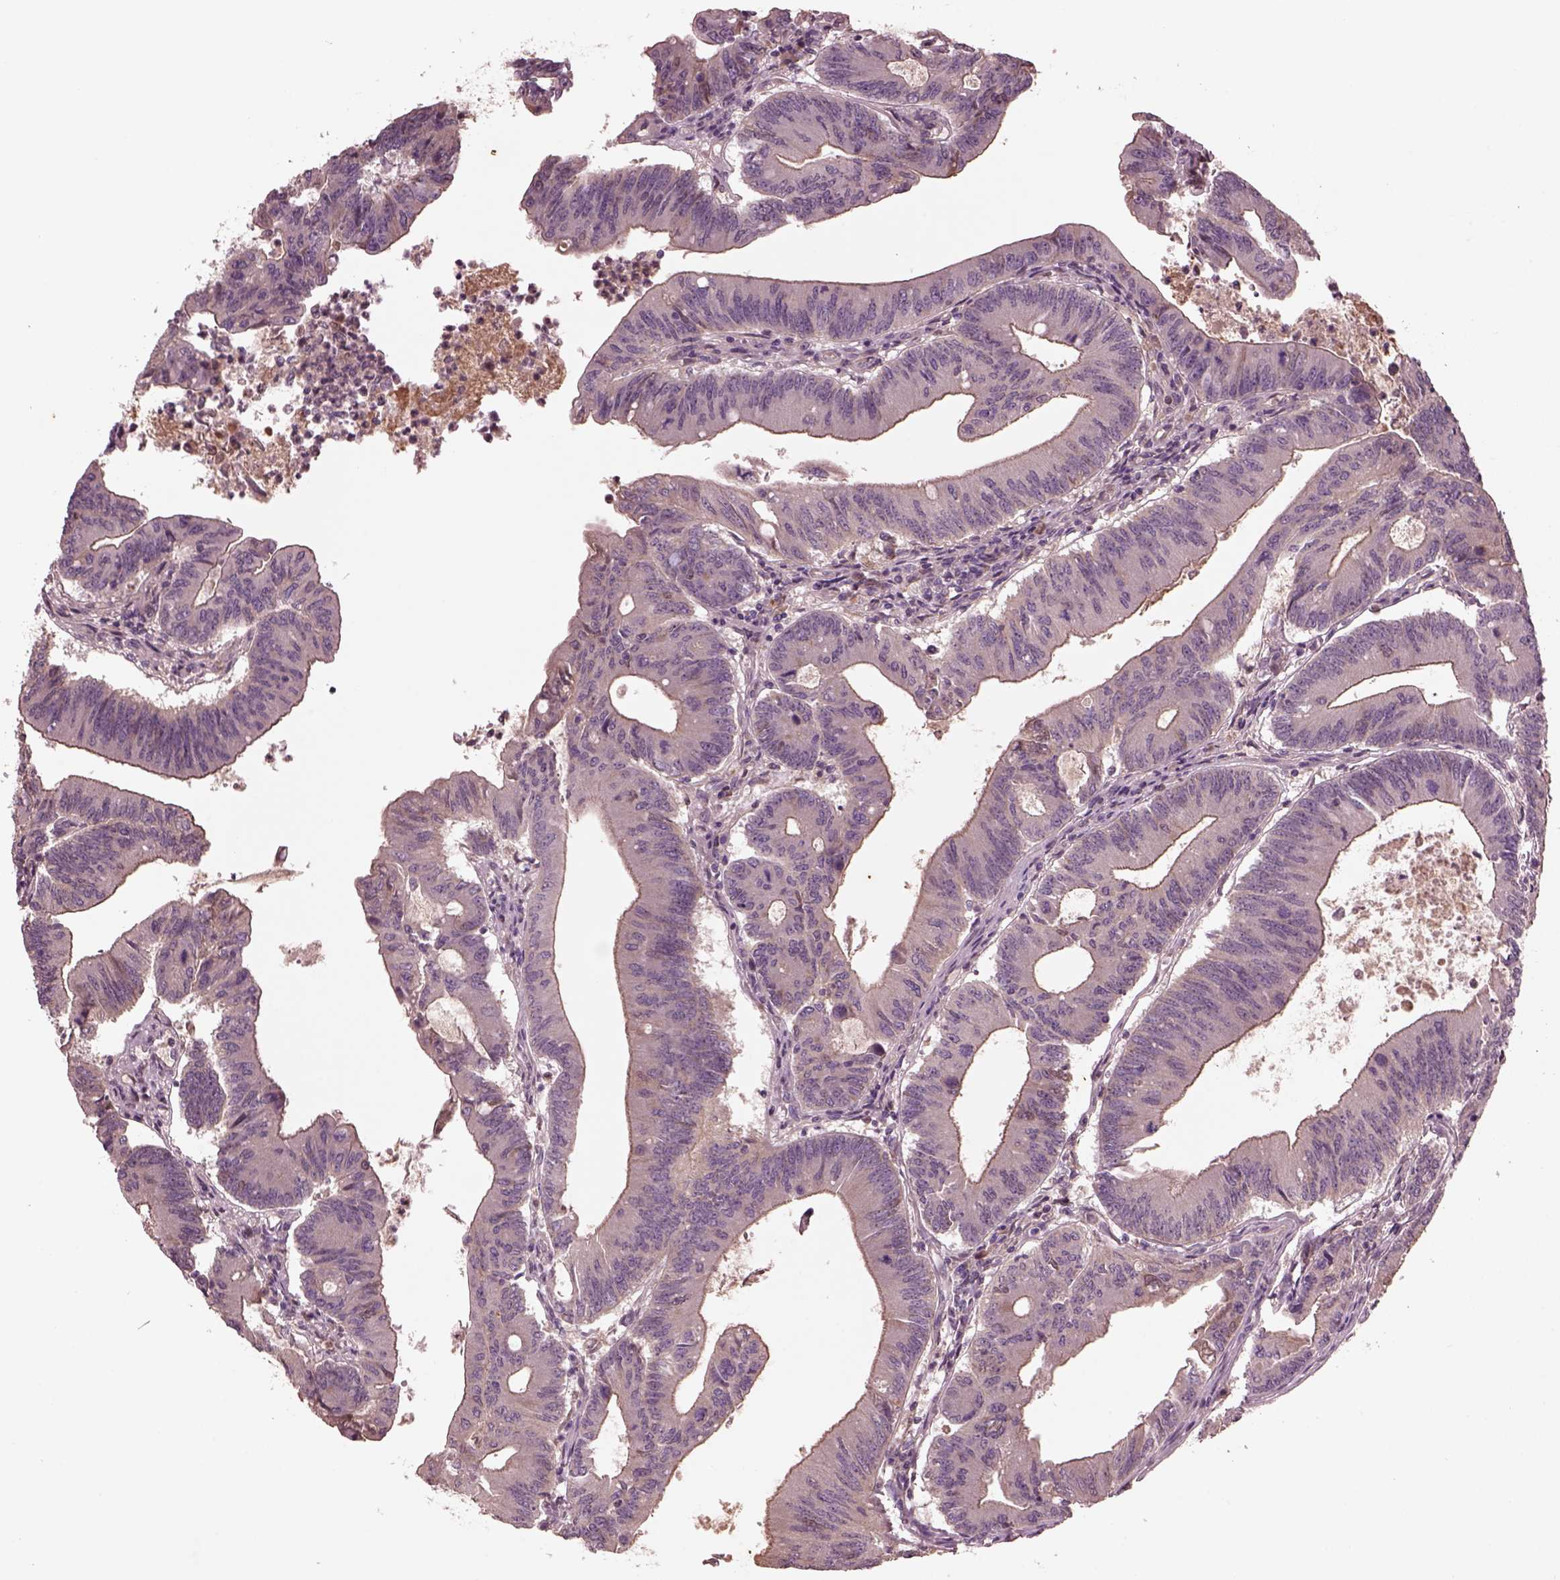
{"staining": {"intensity": "negative", "quantity": "none", "location": "none"}, "tissue": "colorectal cancer", "cell_type": "Tumor cells", "image_type": "cancer", "snomed": [{"axis": "morphology", "description": "Adenocarcinoma, NOS"}, {"axis": "topography", "description": "Colon"}], "caption": "Immunohistochemistry of adenocarcinoma (colorectal) reveals no expression in tumor cells. Brightfield microscopy of immunohistochemistry (IHC) stained with DAB (3,3'-diaminobenzidine) (brown) and hematoxylin (blue), captured at high magnification.", "gene": "PTX4", "patient": {"sex": "female", "age": 70}}